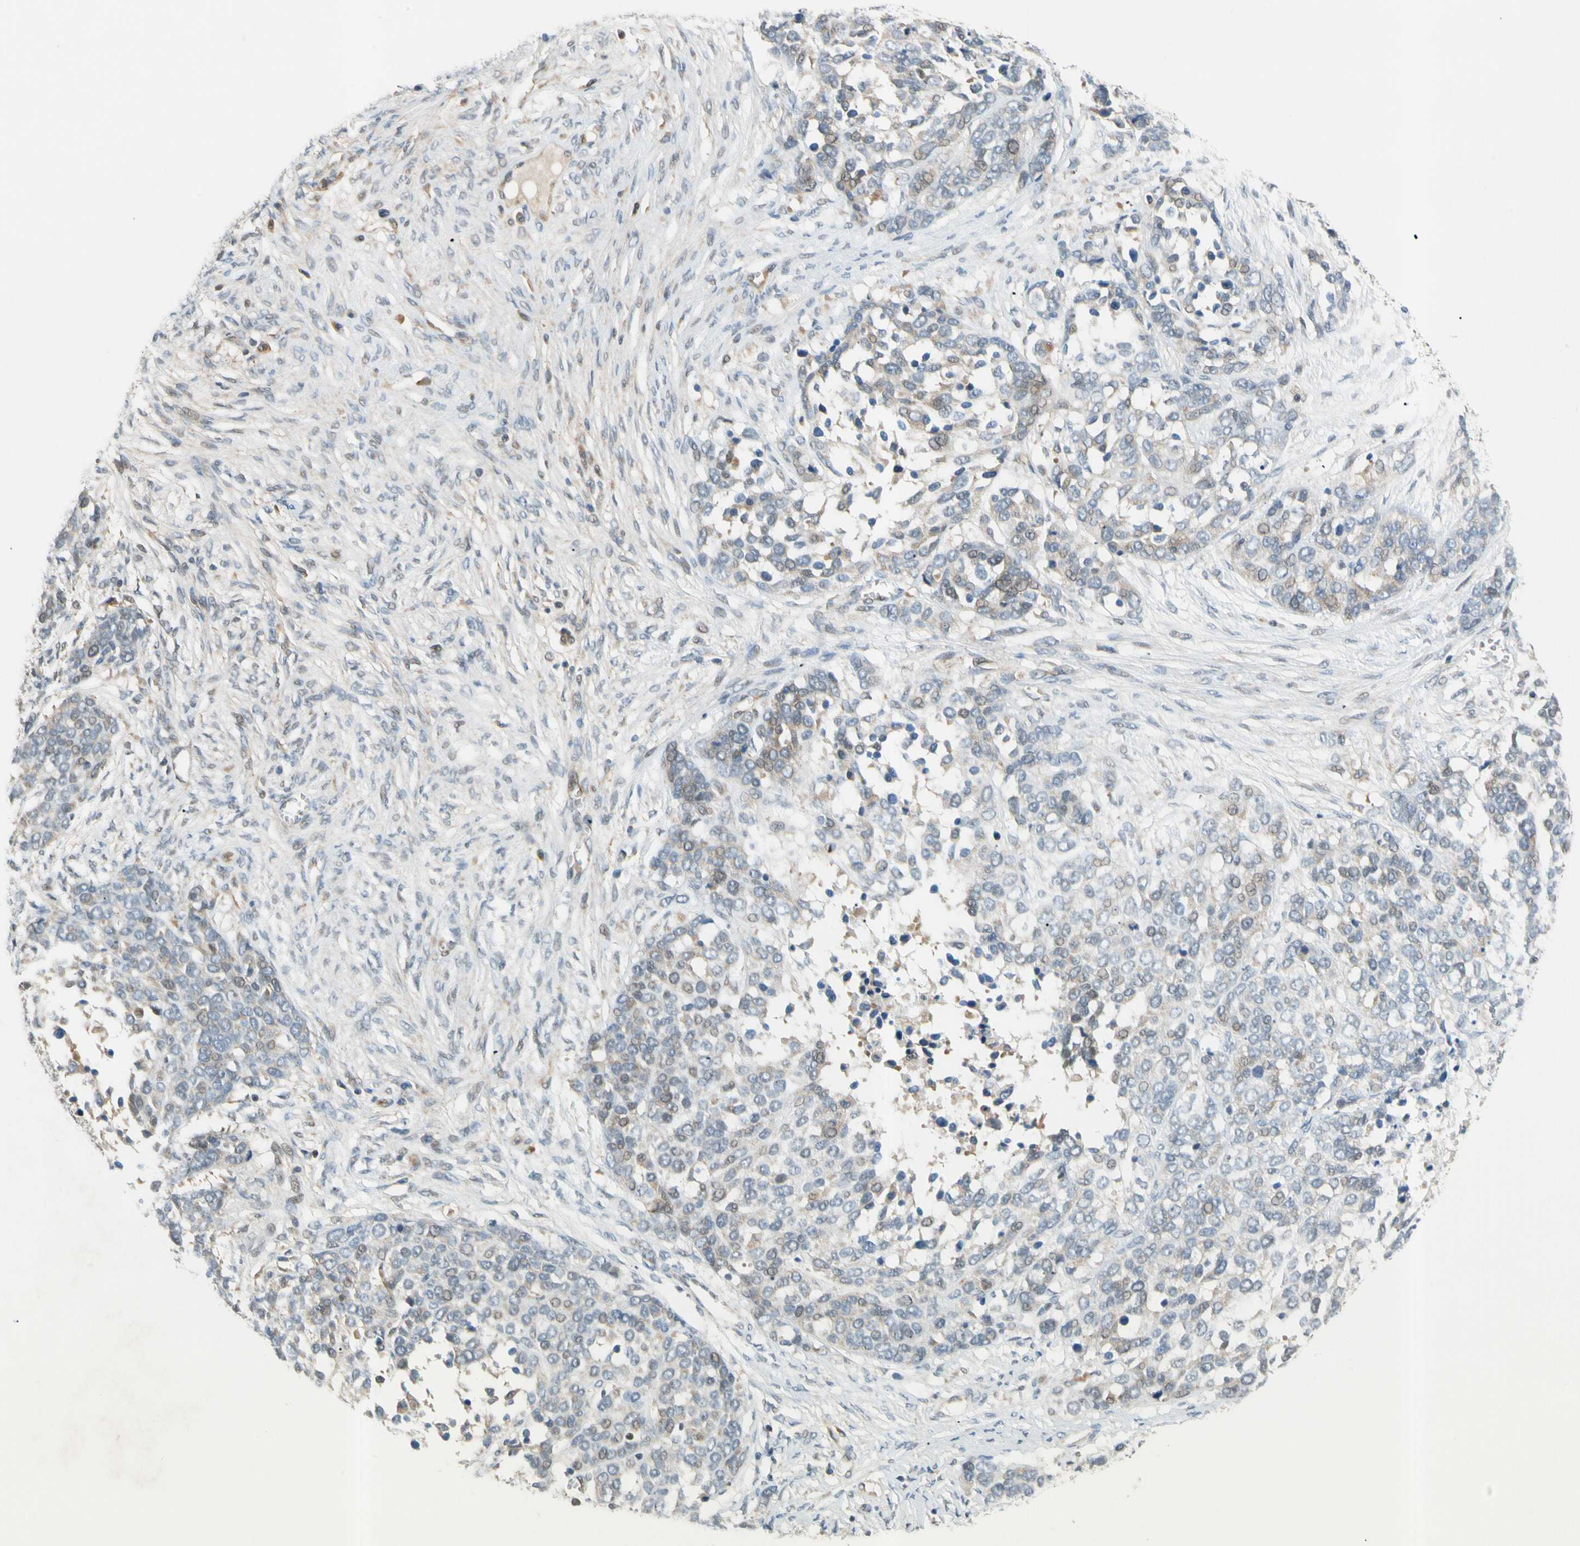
{"staining": {"intensity": "weak", "quantity": "<25%", "location": "cytoplasmic/membranous,nuclear"}, "tissue": "ovarian cancer", "cell_type": "Tumor cells", "image_type": "cancer", "snomed": [{"axis": "morphology", "description": "Cystadenocarcinoma, serous, NOS"}, {"axis": "topography", "description": "Ovary"}], "caption": "The micrograph reveals no significant expression in tumor cells of ovarian cancer (serous cystadenocarcinoma). Nuclei are stained in blue.", "gene": "GATD1", "patient": {"sex": "female", "age": 44}}